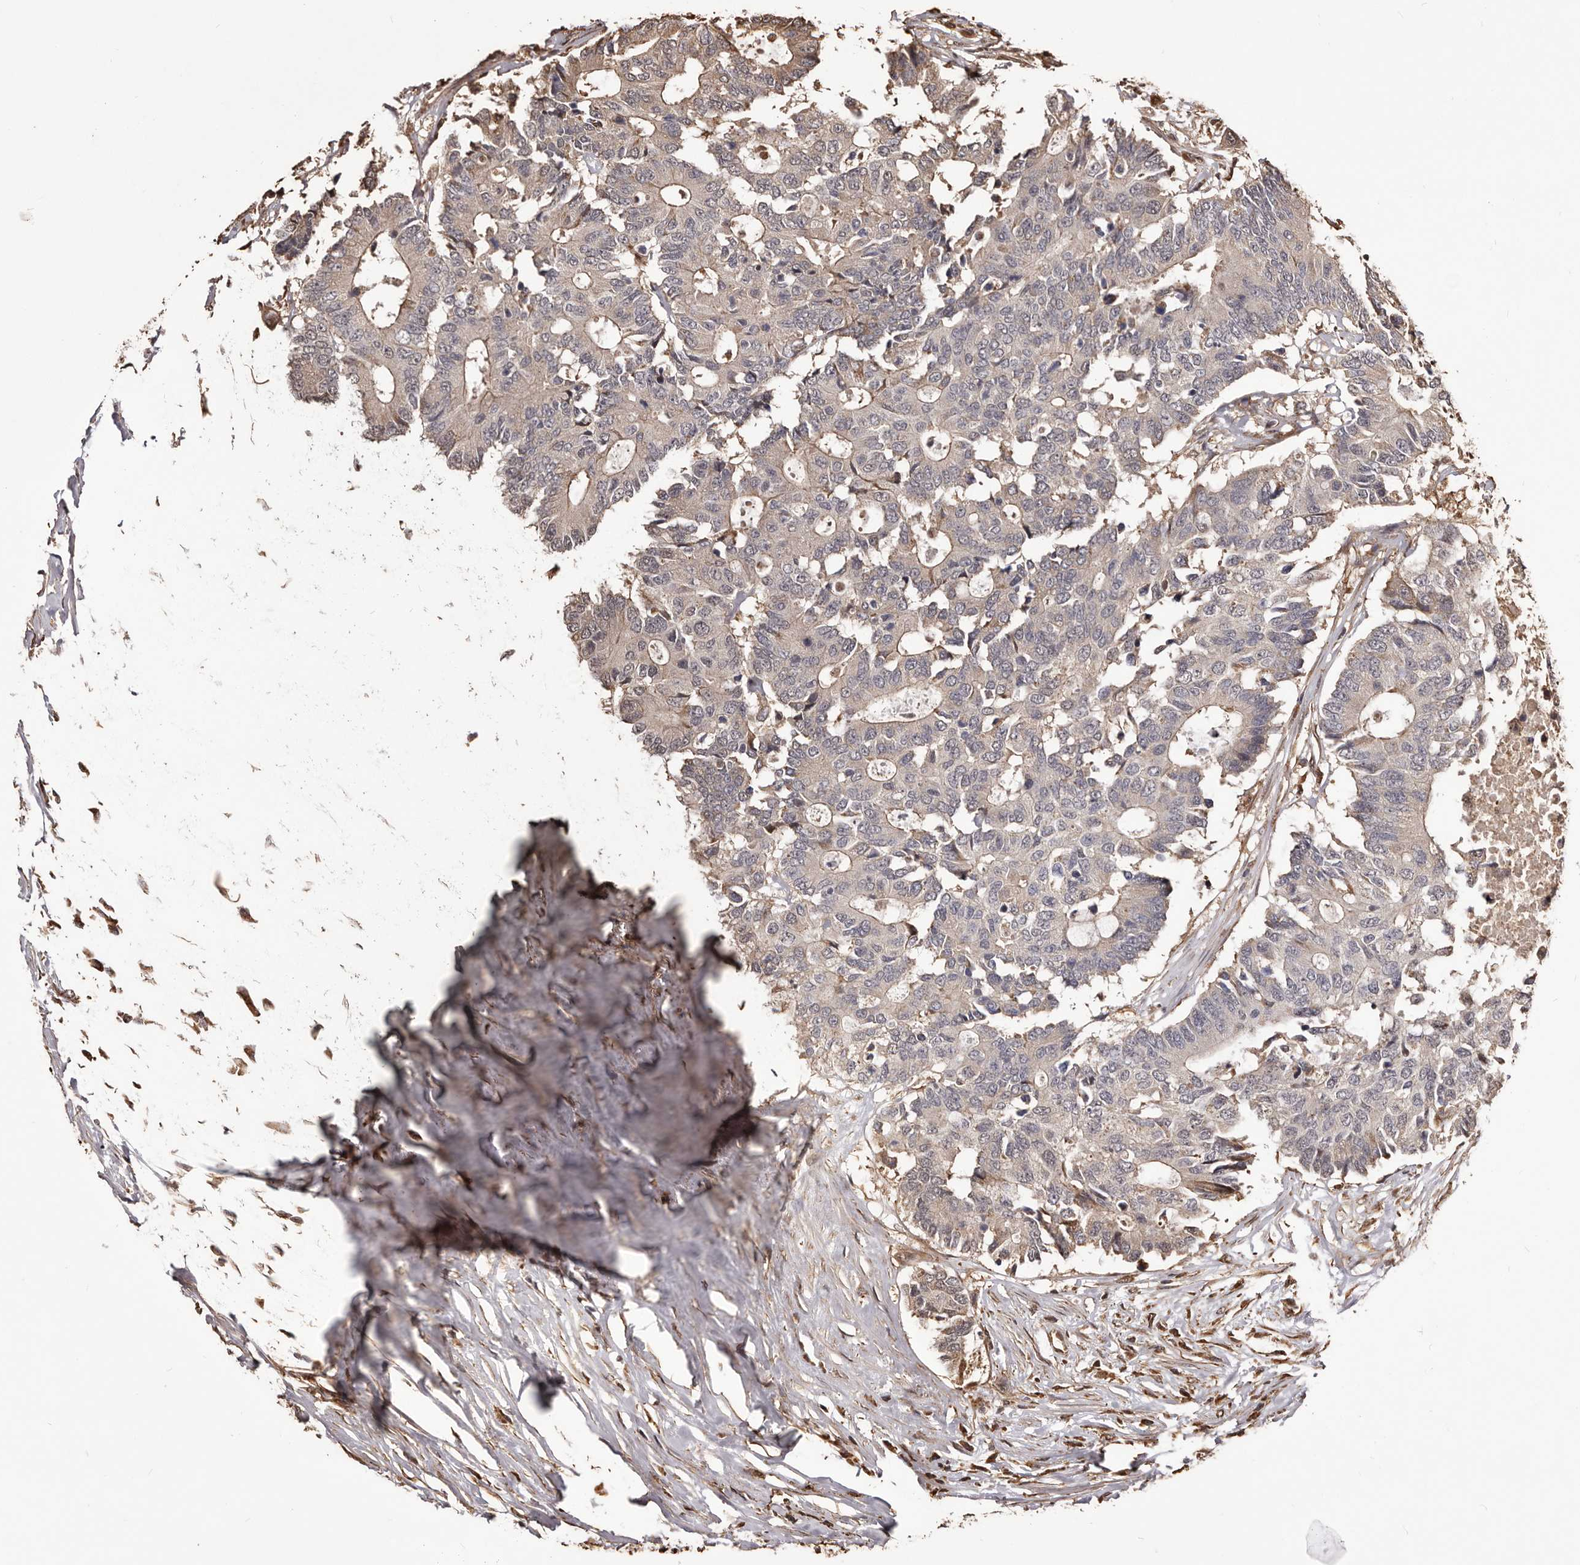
{"staining": {"intensity": "weak", "quantity": "25%-75%", "location": "cytoplasmic/membranous"}, "tissue": "colorectal cancer", "cell_type": "Tumor cells", "image_type": "cancer", "snomed": [{"axis": "morphology", "description": "Adenocarcinoma, NOS"}, {"axis": "topography", "description": "Colon"}], "caption": "Human adenocarcinoma (colorectal) stained for a protein (brown) exhibits weak cytoplasmic/membranous positive staining in approximately 25%-75% of tumor cells.", "gene": "ALPK1", "patient": {"sex": "male", "age": 71}}